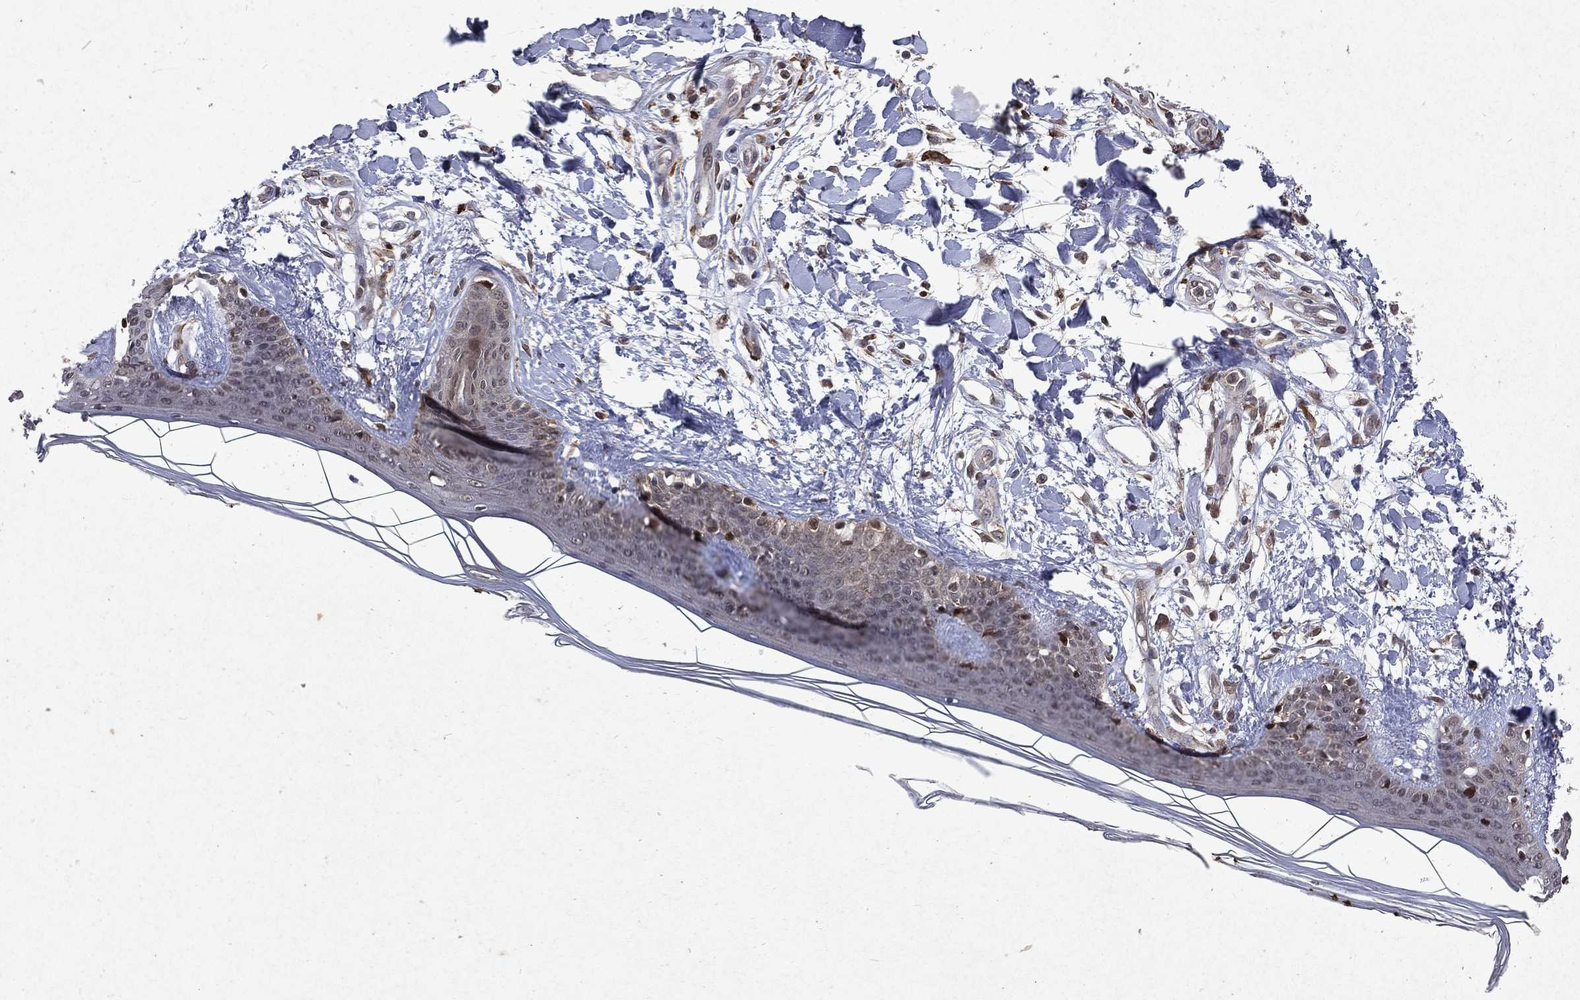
{"staining": {"intensity": "moderate", "quantity": "25%-75%", "location": "nuclear"}, "tissue": "skin", "cell_type": "Fibroblasts", "image_type": "normal", "snomed": [{"axis": "morphology", "description": "Normal tissue, NOS"}, {"axis": "morphology", "description": "Malignant melanoma, NOS"}, {"axis": "topography", "description": "Skin"}], "caption": "The photomicrograph displays a brown stain indicating the presence of a protein in the nuclear of fibroblasts in skin. Nuclei are stained in blue.", "gene": "MTAP", "patient": {"sex": "female", "age": 34}}